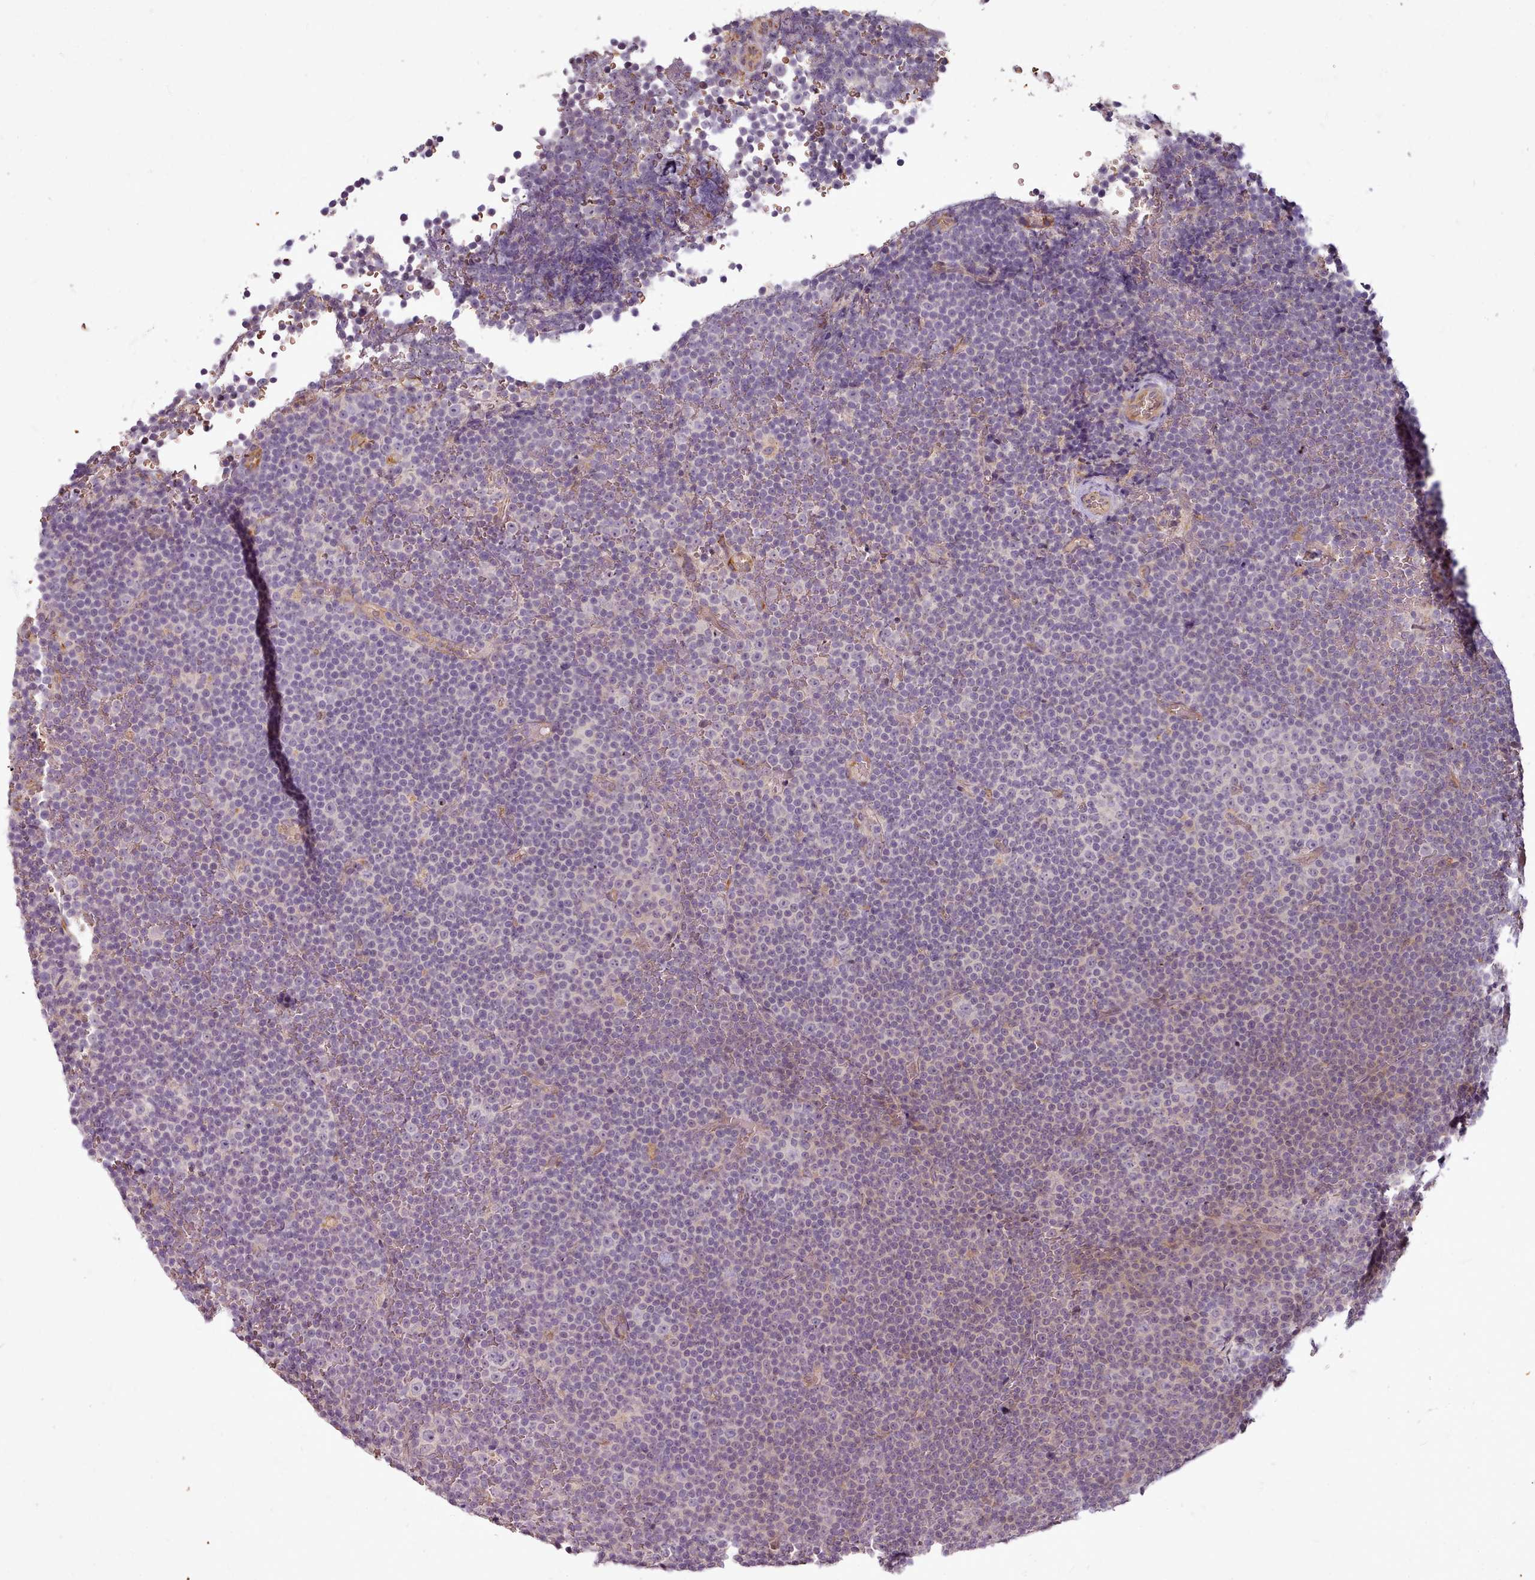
{"staining": {"intensity": "negative", "quantity": "none", "location": "none"}, "tissue": "lymphoma", "cell_type": "Tumor cells", "image_type": "cancer", "snomed": [{"axis": "morphology", "description": "Malignant lymphoma, non-Hodgkin's type, Low grade"}, {"axis": "topography", "description": "Lymph node"}], "caption": "Immunohistochemistry (IHC) of human low-grade malignant lymphoma, non-Hodgkin's type exhibits no positivity in tumor cells. (DAB immunohistochemistry (IHC) with hematoxylin counter stain).", "gene": "C1QTNF5", "patient": {"sex": "female", "age": 67}}